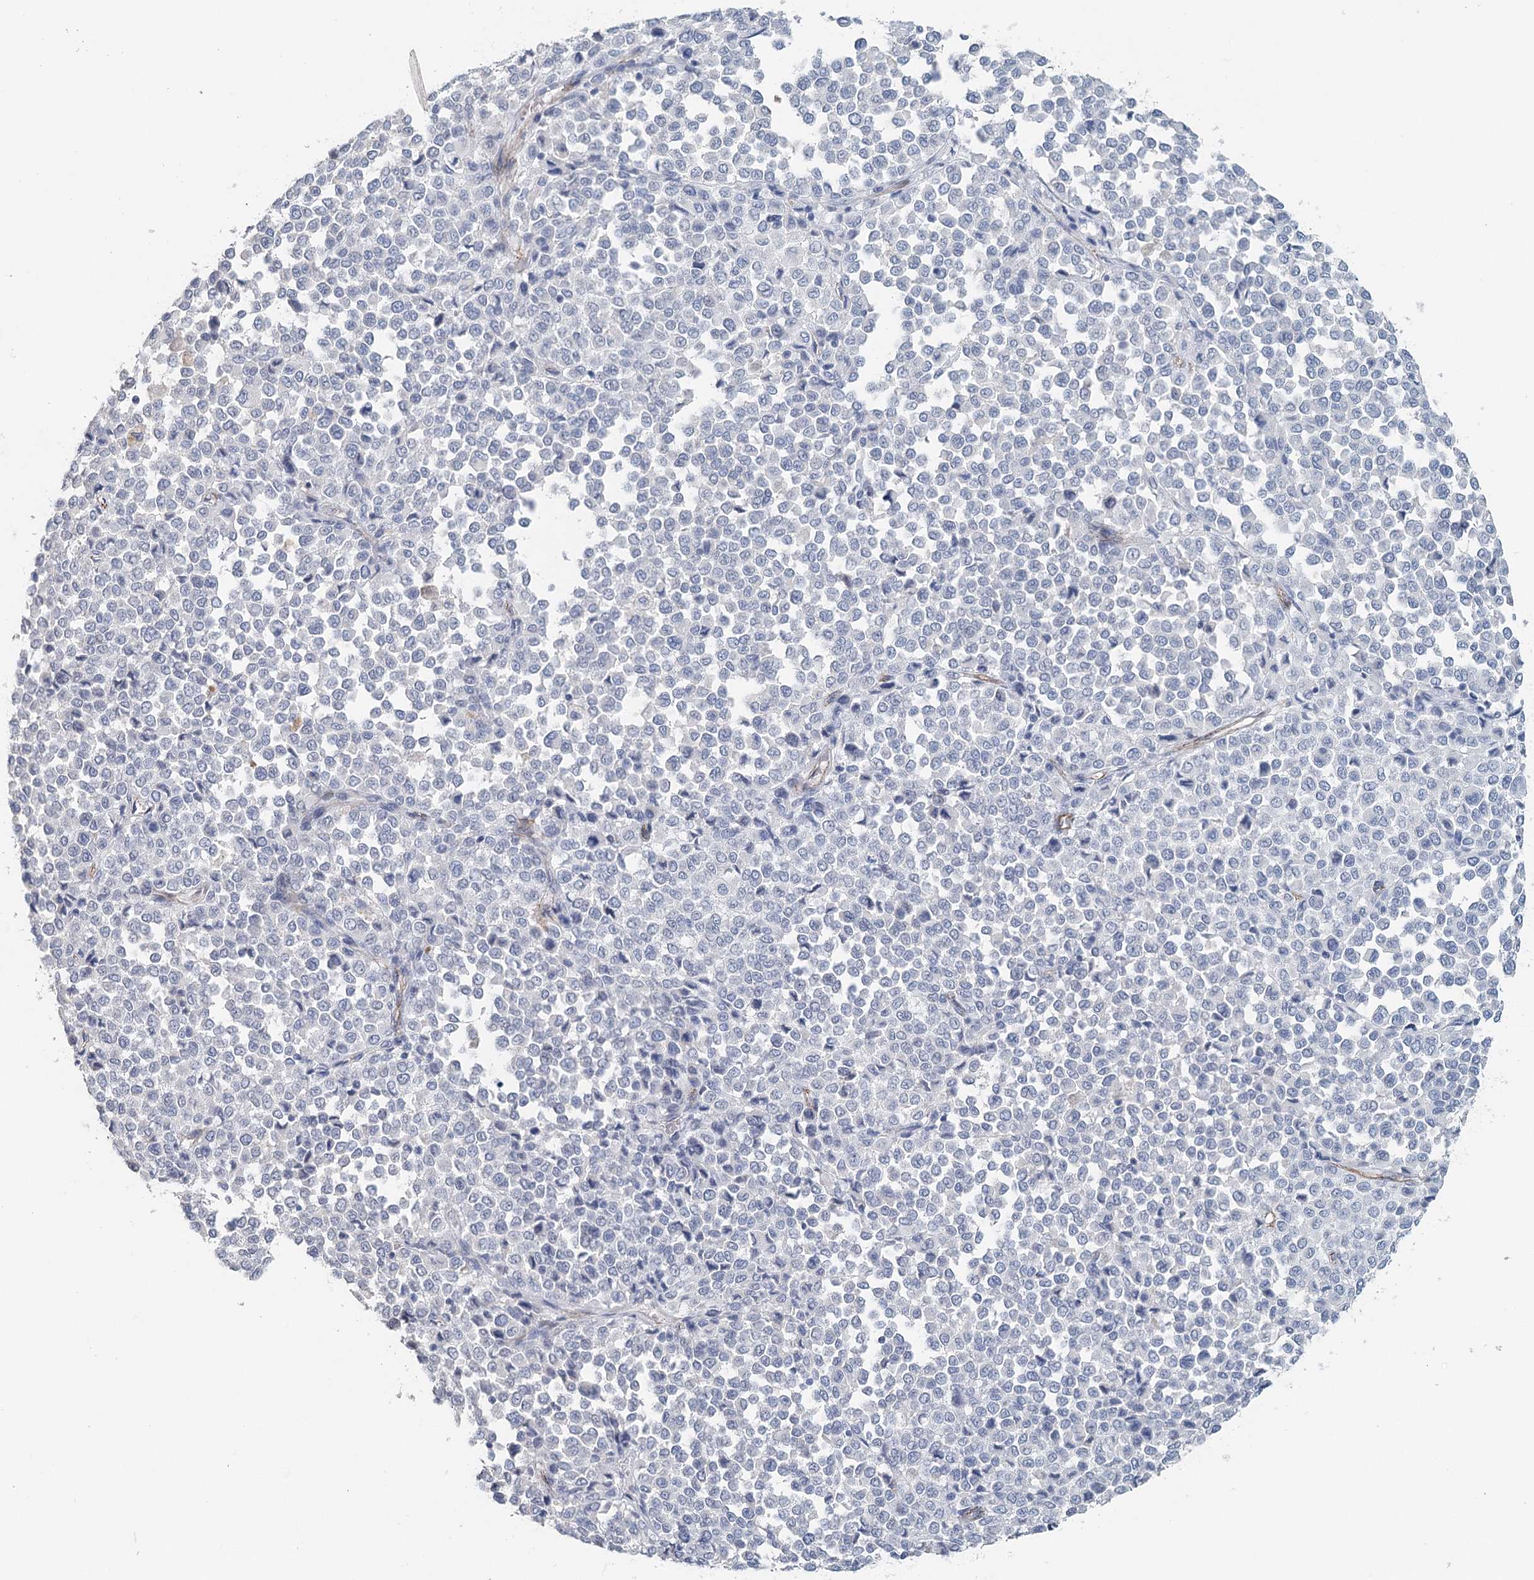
{"staining": {"intensity": "negative", "quantity": "none", "location": "none"}, "tissue": "melanoma", "cell_type": "Tumor cells", "image_type": "cancer", "snomed": [{"axis": "morphology", "description": "Malignant melanoma, Metastatic site"}, {"axis": "topography", "description": "Pancreas"}], "caption": "A micrograph of human melanoma is negative for staining in tumor cells.", "gene": "SYNPO", "patient": {"sex": "female", "age": 30}}